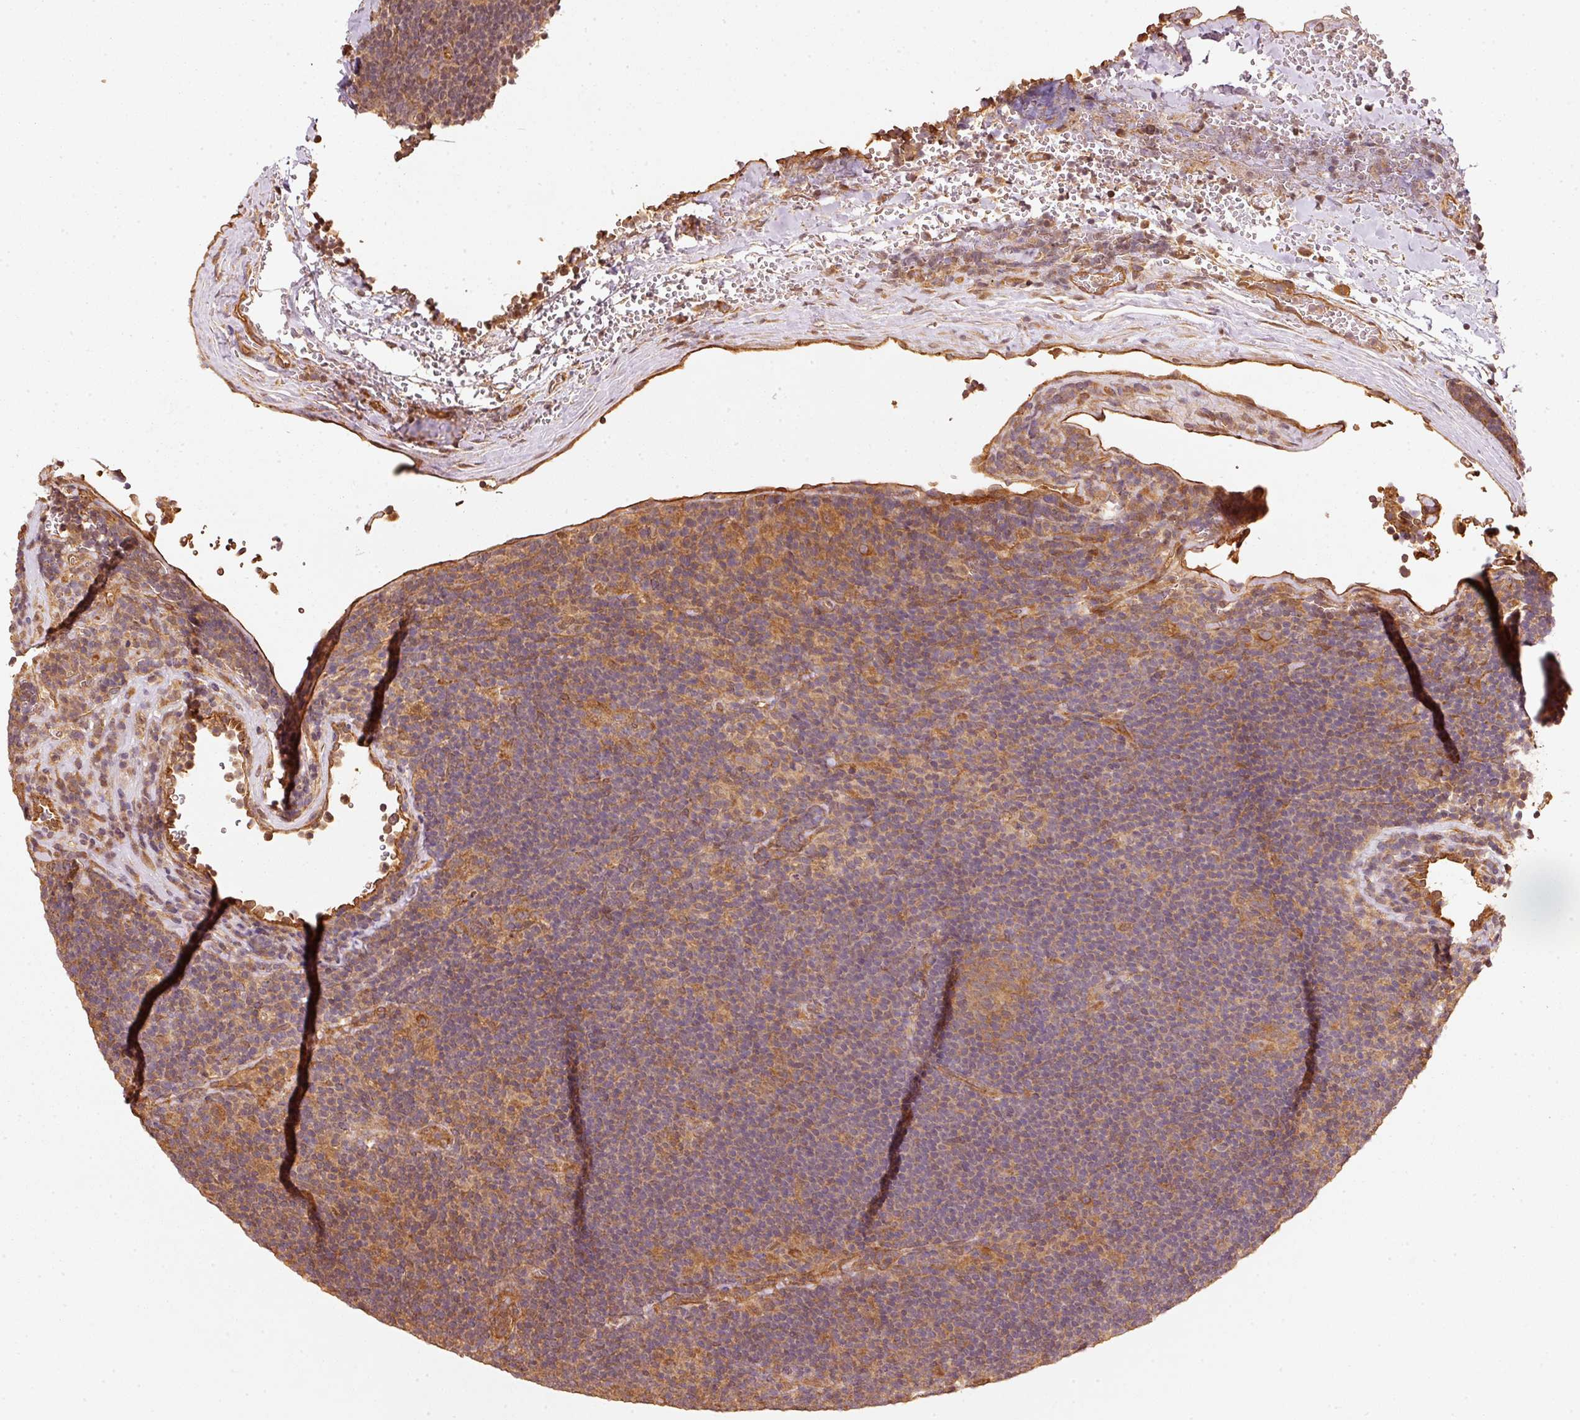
{"staining": {"intensity": "moderate", "quantity": ">75%", "location": "cytoplasmic/membranous"}, "tissue": "lymphoma", "cell_type": "Tumor cells", "image_type": "cancer", "snomed": [{"axis": "morphology", "description": "Hodgkin's disease, NOS"}, {"axis": "topography", "description": "Lymph node"}], "caption": "Immunohistochemical staining of lymphoma reveals medium levels of moderate cytoplasmic/membranous protein expression in about >75% of tumor cells.", "gene": "STAU1", "patient": {"sex": "female", "age": 57}}